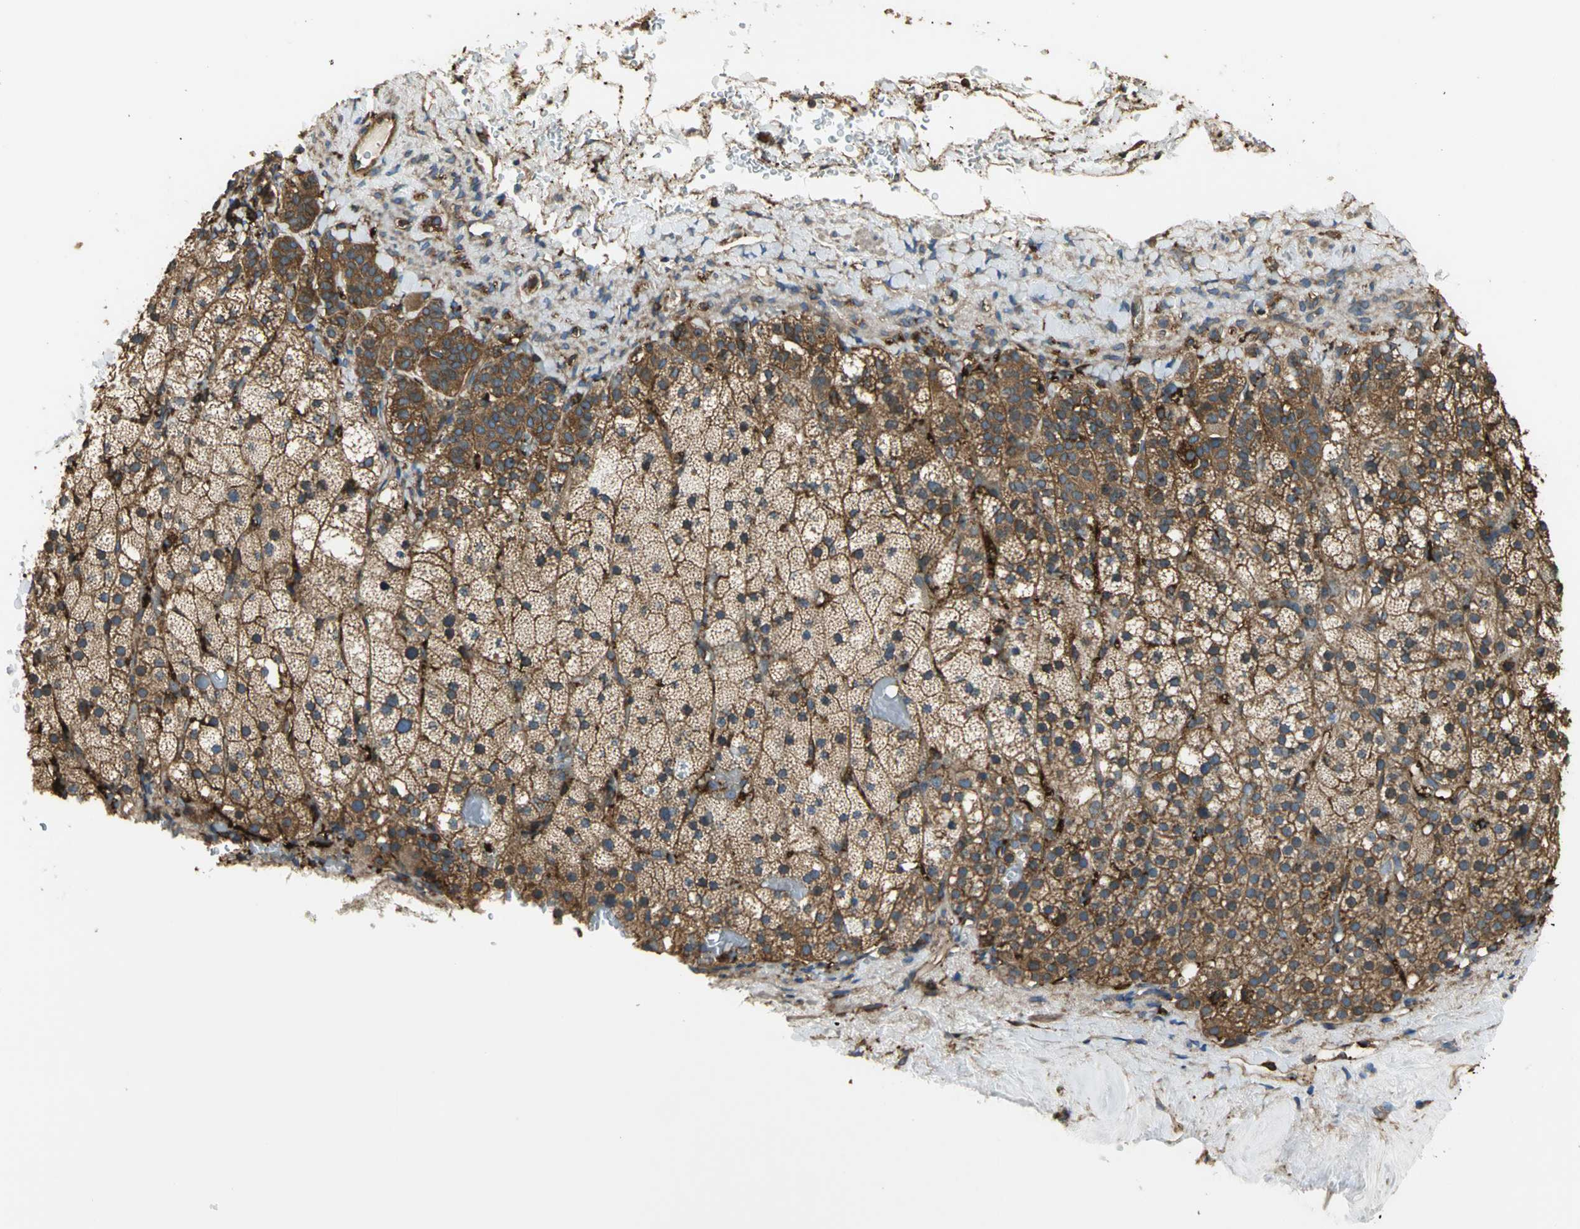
{"staining": {"intensity": "moderate", "quantity": ">75%", "location": "cytoplasmic/membranous,nuclear"}, "tissue": "adrenal gland", "cell_type": "Glandular cells", "image_type": "normal", "snomed": [{"axis": "morphology", "description": "Normal tissue, NOS"}, {"axis": "topography", "description": "Adrenal gland"}], "caption": "A high-resolution image shows immunohistochemistry (IHC) staining of normal adrenal gland, which displays moderate cytoplasmic/membranous,nuclear staining in about >75% of glandular cells. (DAB (3,3'-diaminobenzidine) IHC, brown staining for protein, blue staining for nuclei).", "gene": "TLN1", "patient": {"sex": "male", "age": 35}}